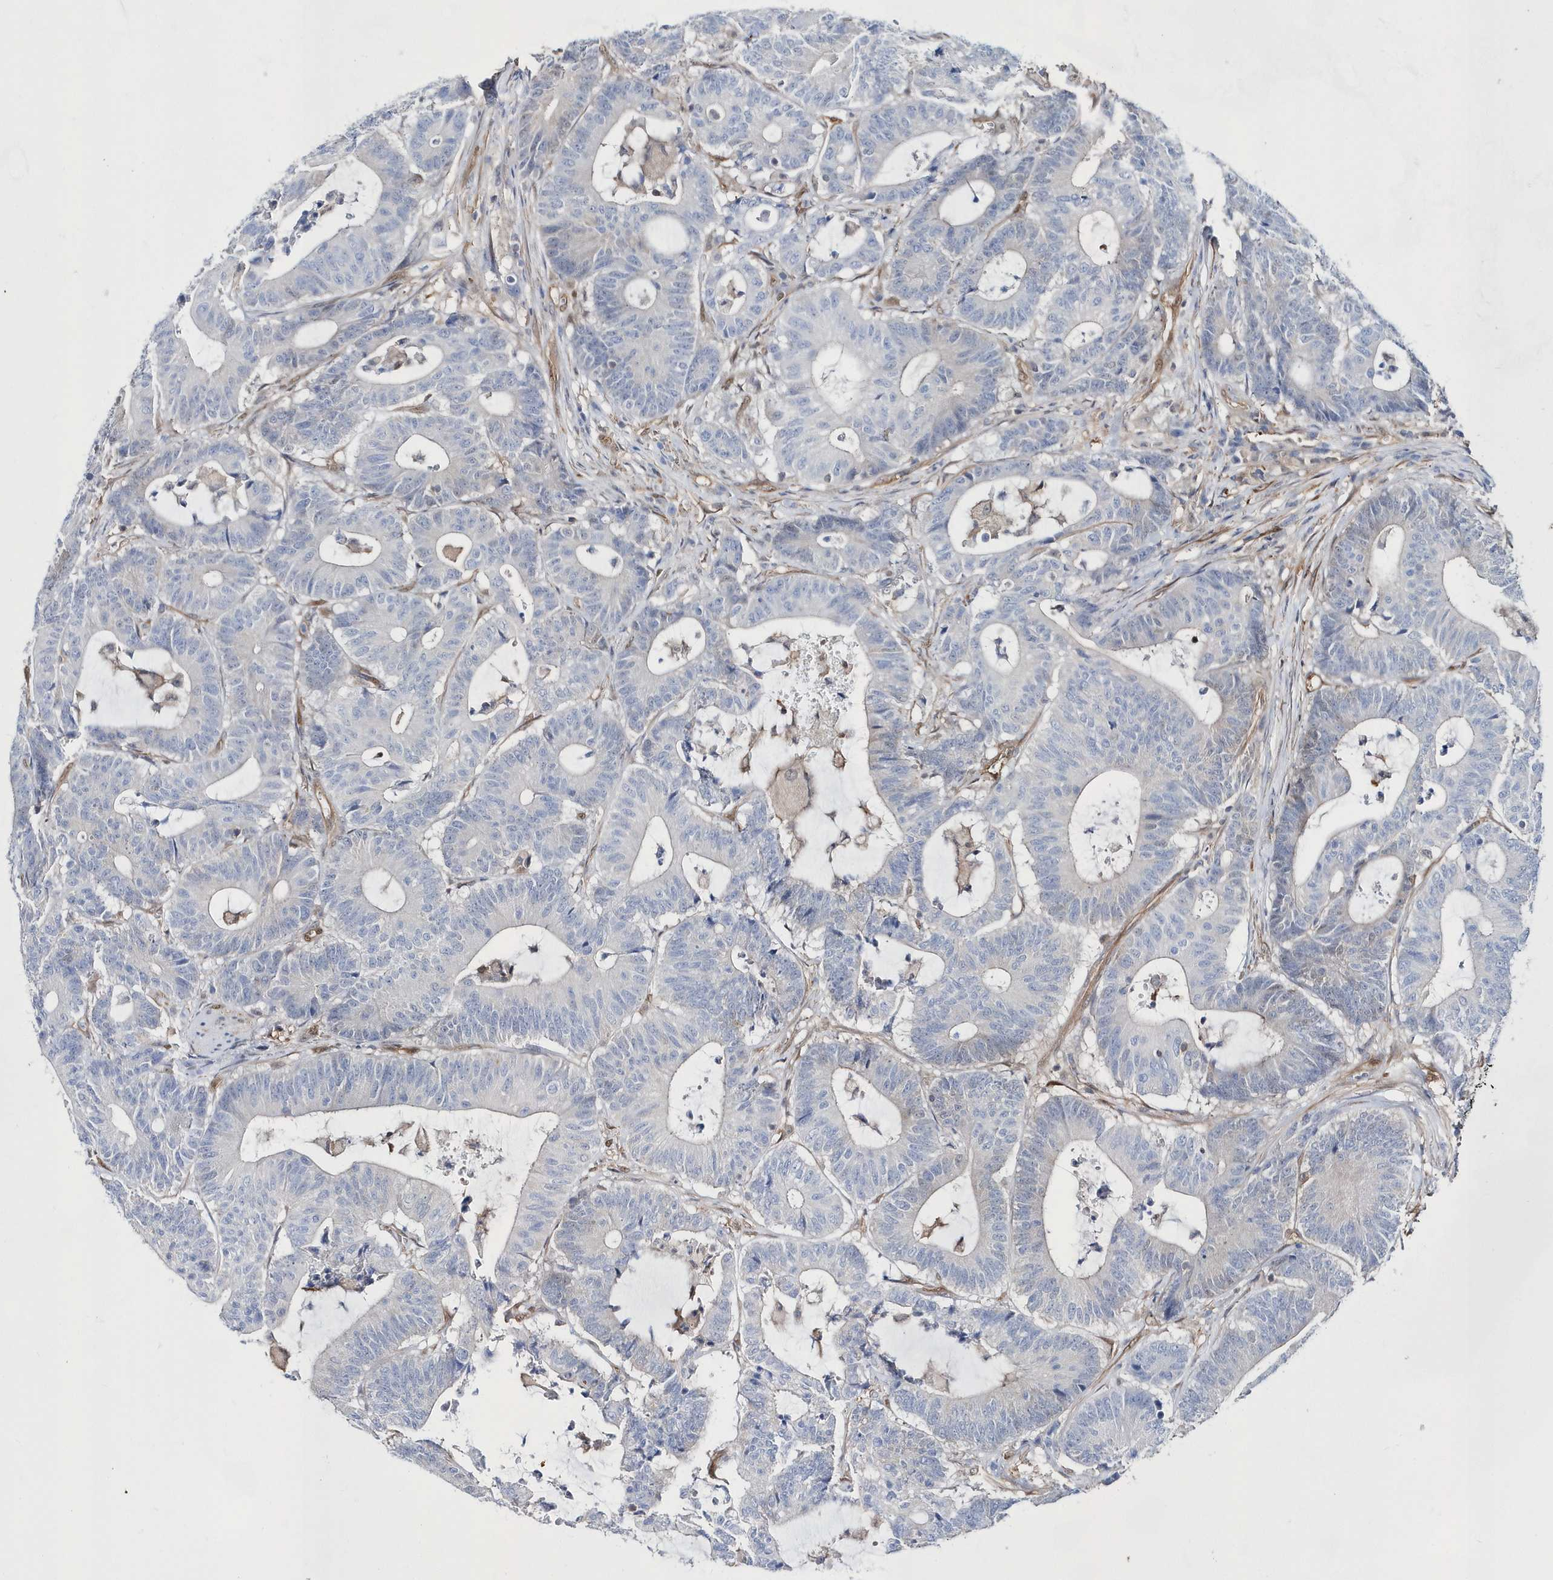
{"staining": {"intensity": "negative", "quantity": "none", "location": "none"}, "tissue": "colorectal cancer", "cell_type": "Tumor cells", "image_type": "cancer", "snomed": [{"axis": "morphology", "description": "Adenocarcinoma, NOS"}, {"axis": "topography", "description": "Colon"}], "caption": "Immunohistochemical staining of human colorectal cancer (adenocarcinoma) displays no significant expression in tumor cells.", "gene": "BDH2", "patient": {"sex": "female", "age": 84}}